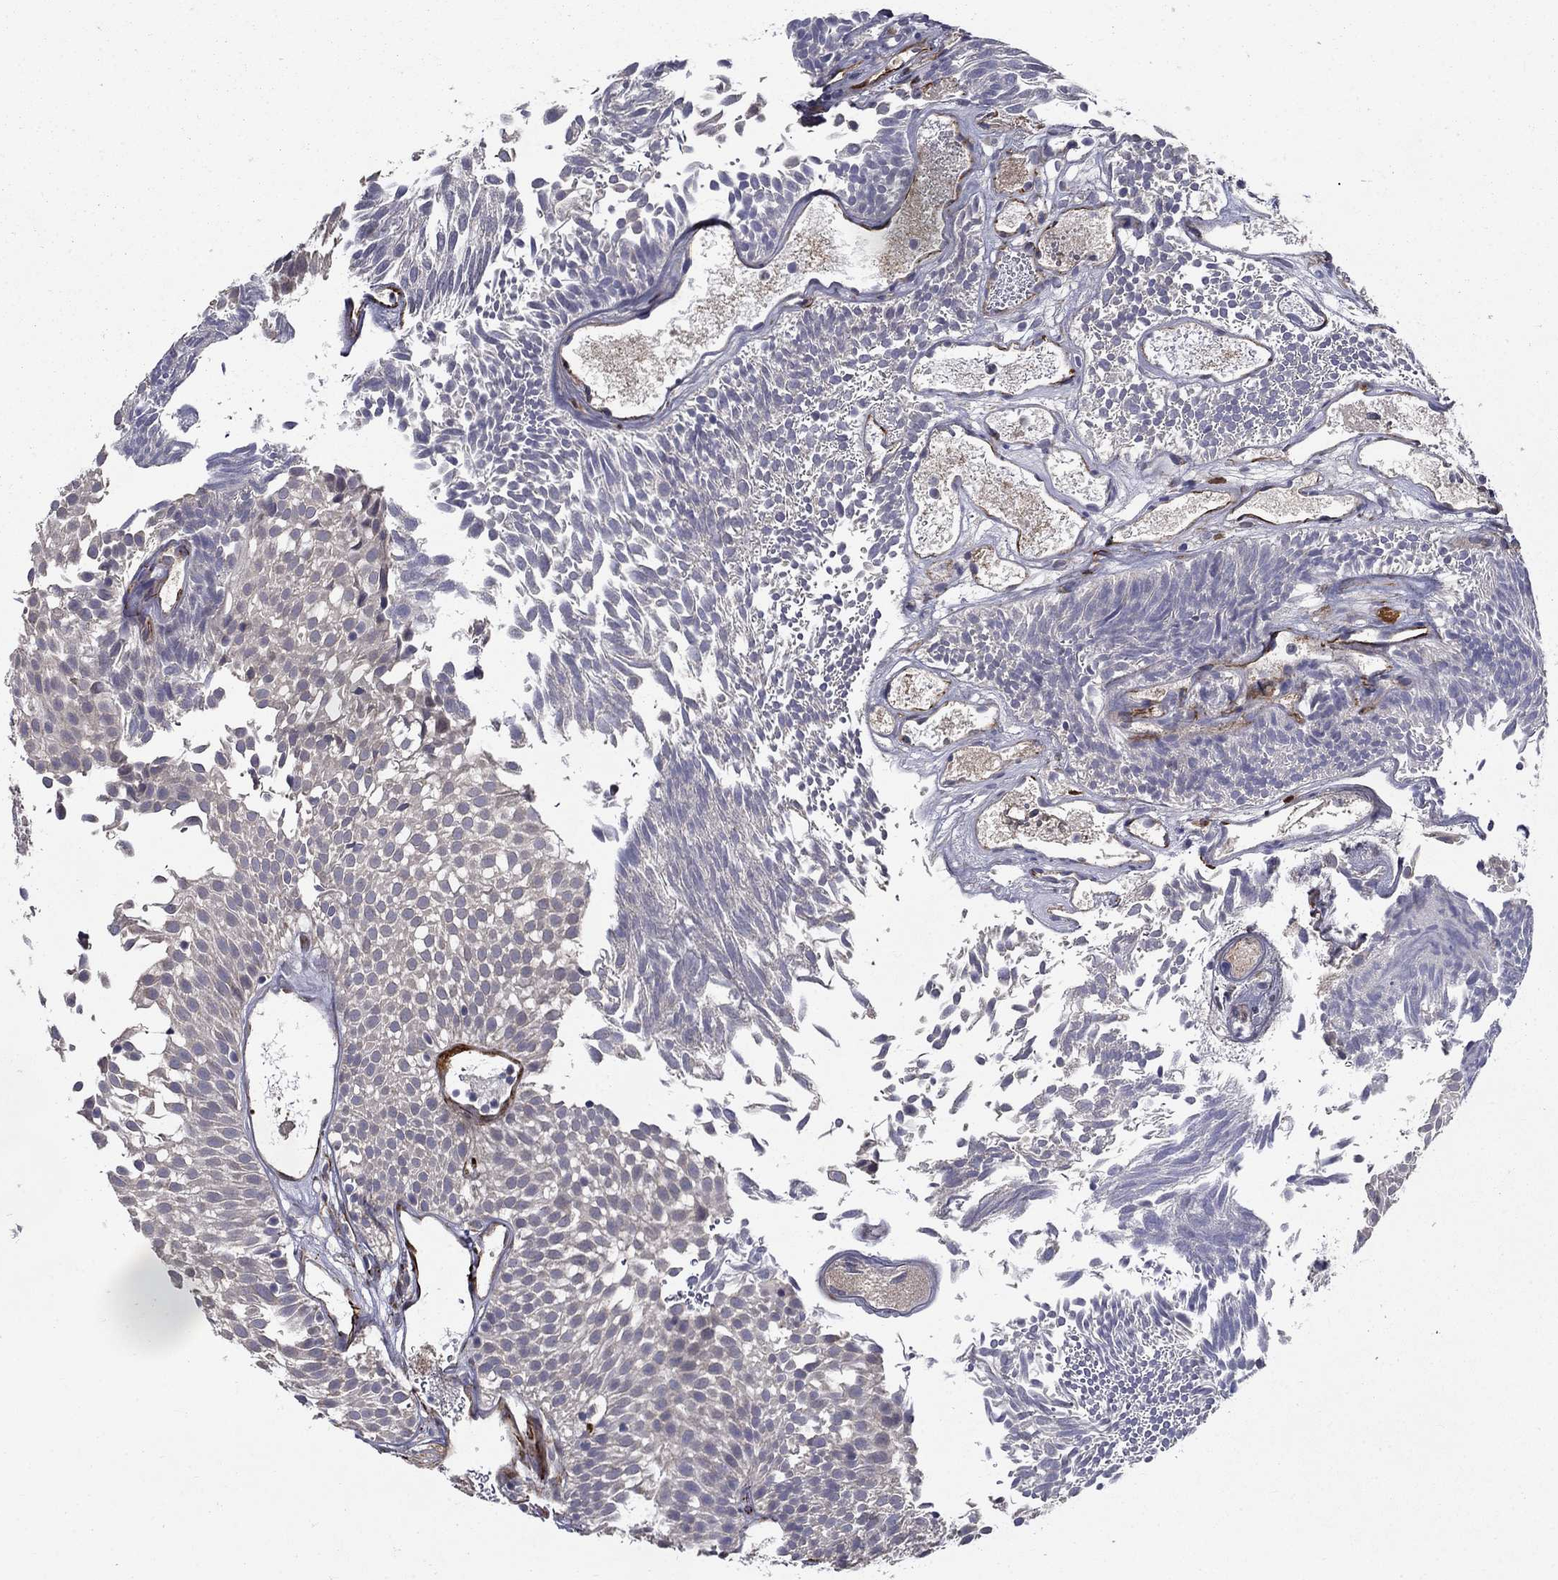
{"staining": {"intensity": "negative", "quantity": "none", "location": "none"}, "tissue": "urothelial cancer", "cell_type": "Tumor cells", "image_type": "cancer", "snomed": [{"axis": "morphology", "description": "Urothelial carcinoma, Low grade"}, {"axis": "topography", "description": "Urinary bladder"}], "caption": "High power microscopy photomicrograph of an immunohistochemistry (IHC) micrograph of urothelial cancer, revealing no significant expression in tumor cells.", "gene": "LACTB2", "patient": {"sex": "male", "age": 52}}